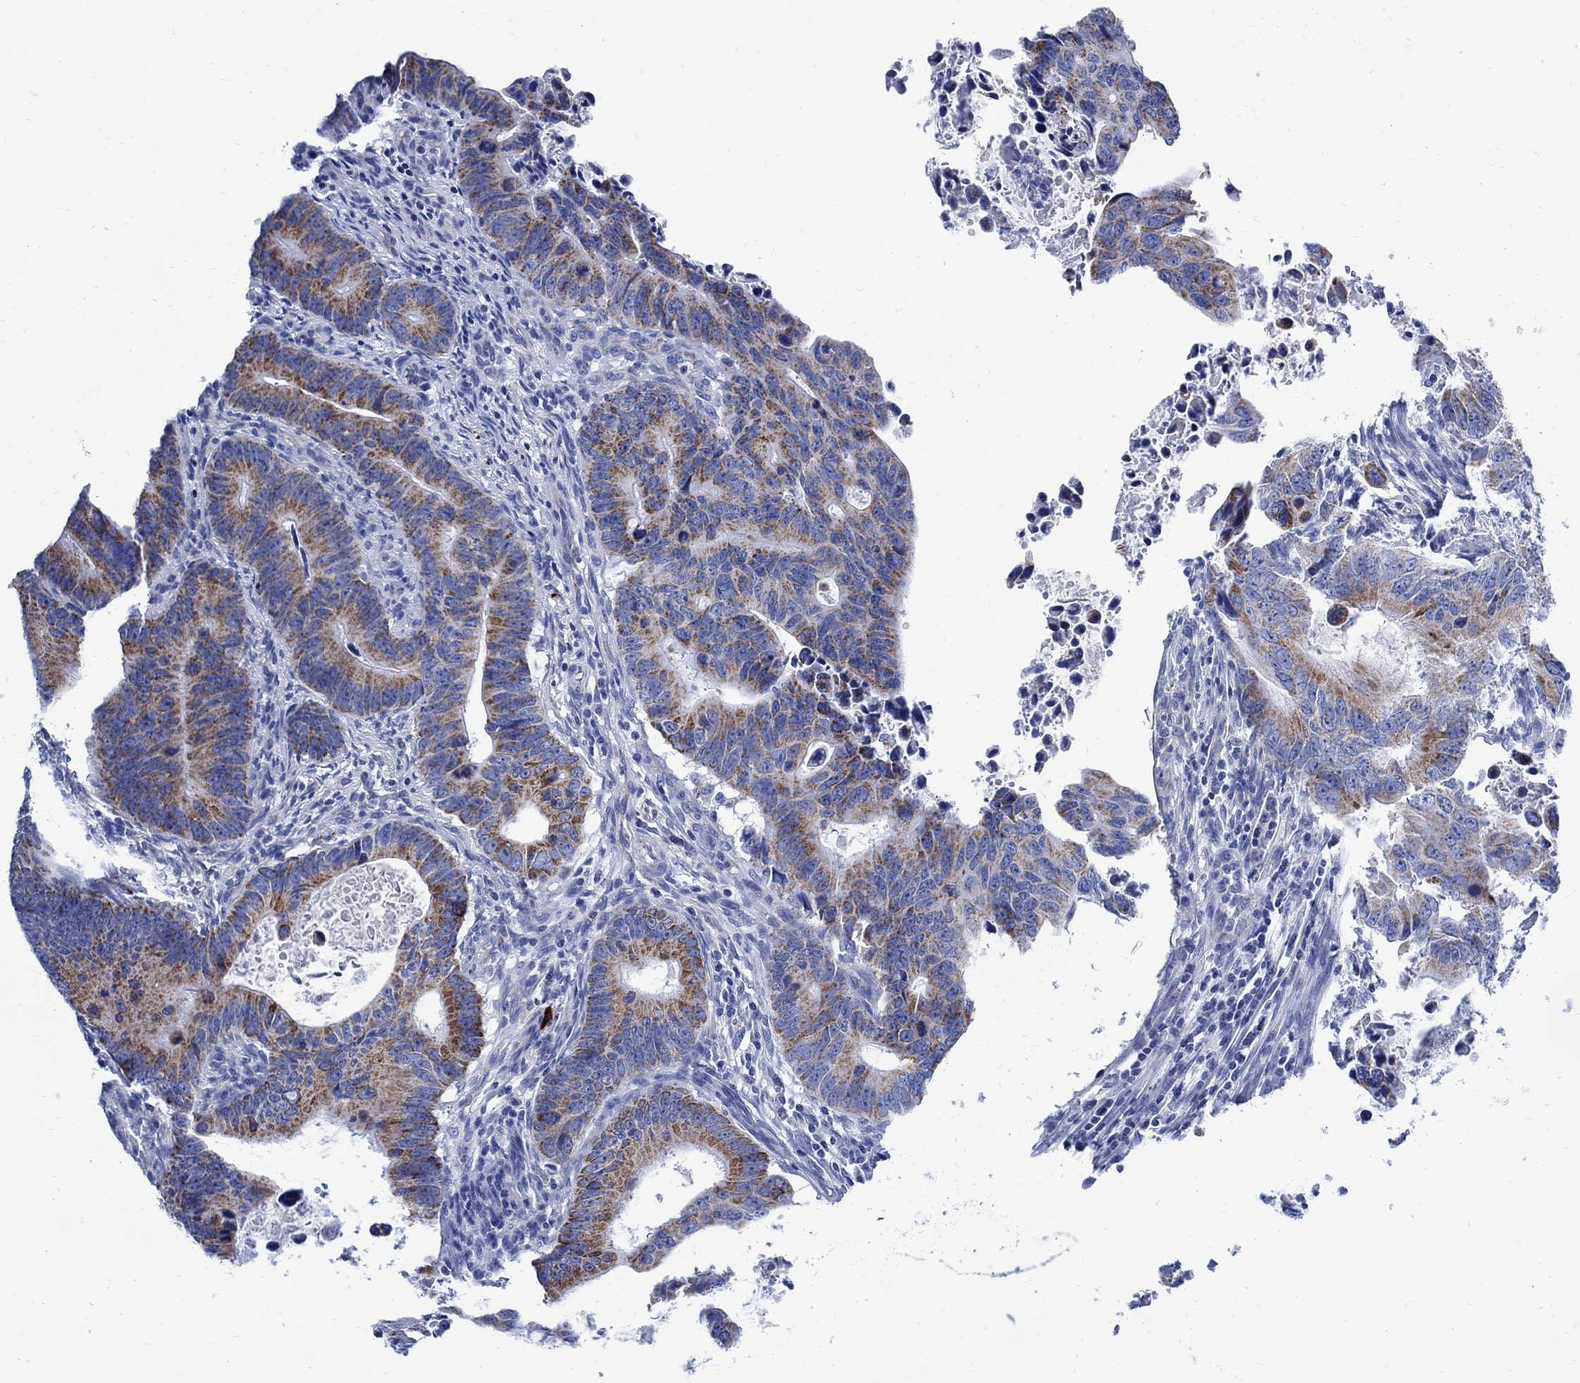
{"staining": {"intensity": "moderate", "quantity": "25%-75%", "location": "cytoplasmic/membranous"}, "tissue": "colorectal cancer", "cell_type": "Tumor cells", "image_type": "cancer", "snomed": [{"axis": "morphology", "description": "Adenocarcinoma, NOS"}, {"axis": "topography", "description": "Colon"}], "caption": "A brown stain labels moderate cytoplasmic/membranous staining of a protein in human colorectal cancer tumor cells. (IHC, brightfield microscopy, high magnification).", "gene": "CPLX2", "patient": {"sex": "female", "age": 87}}